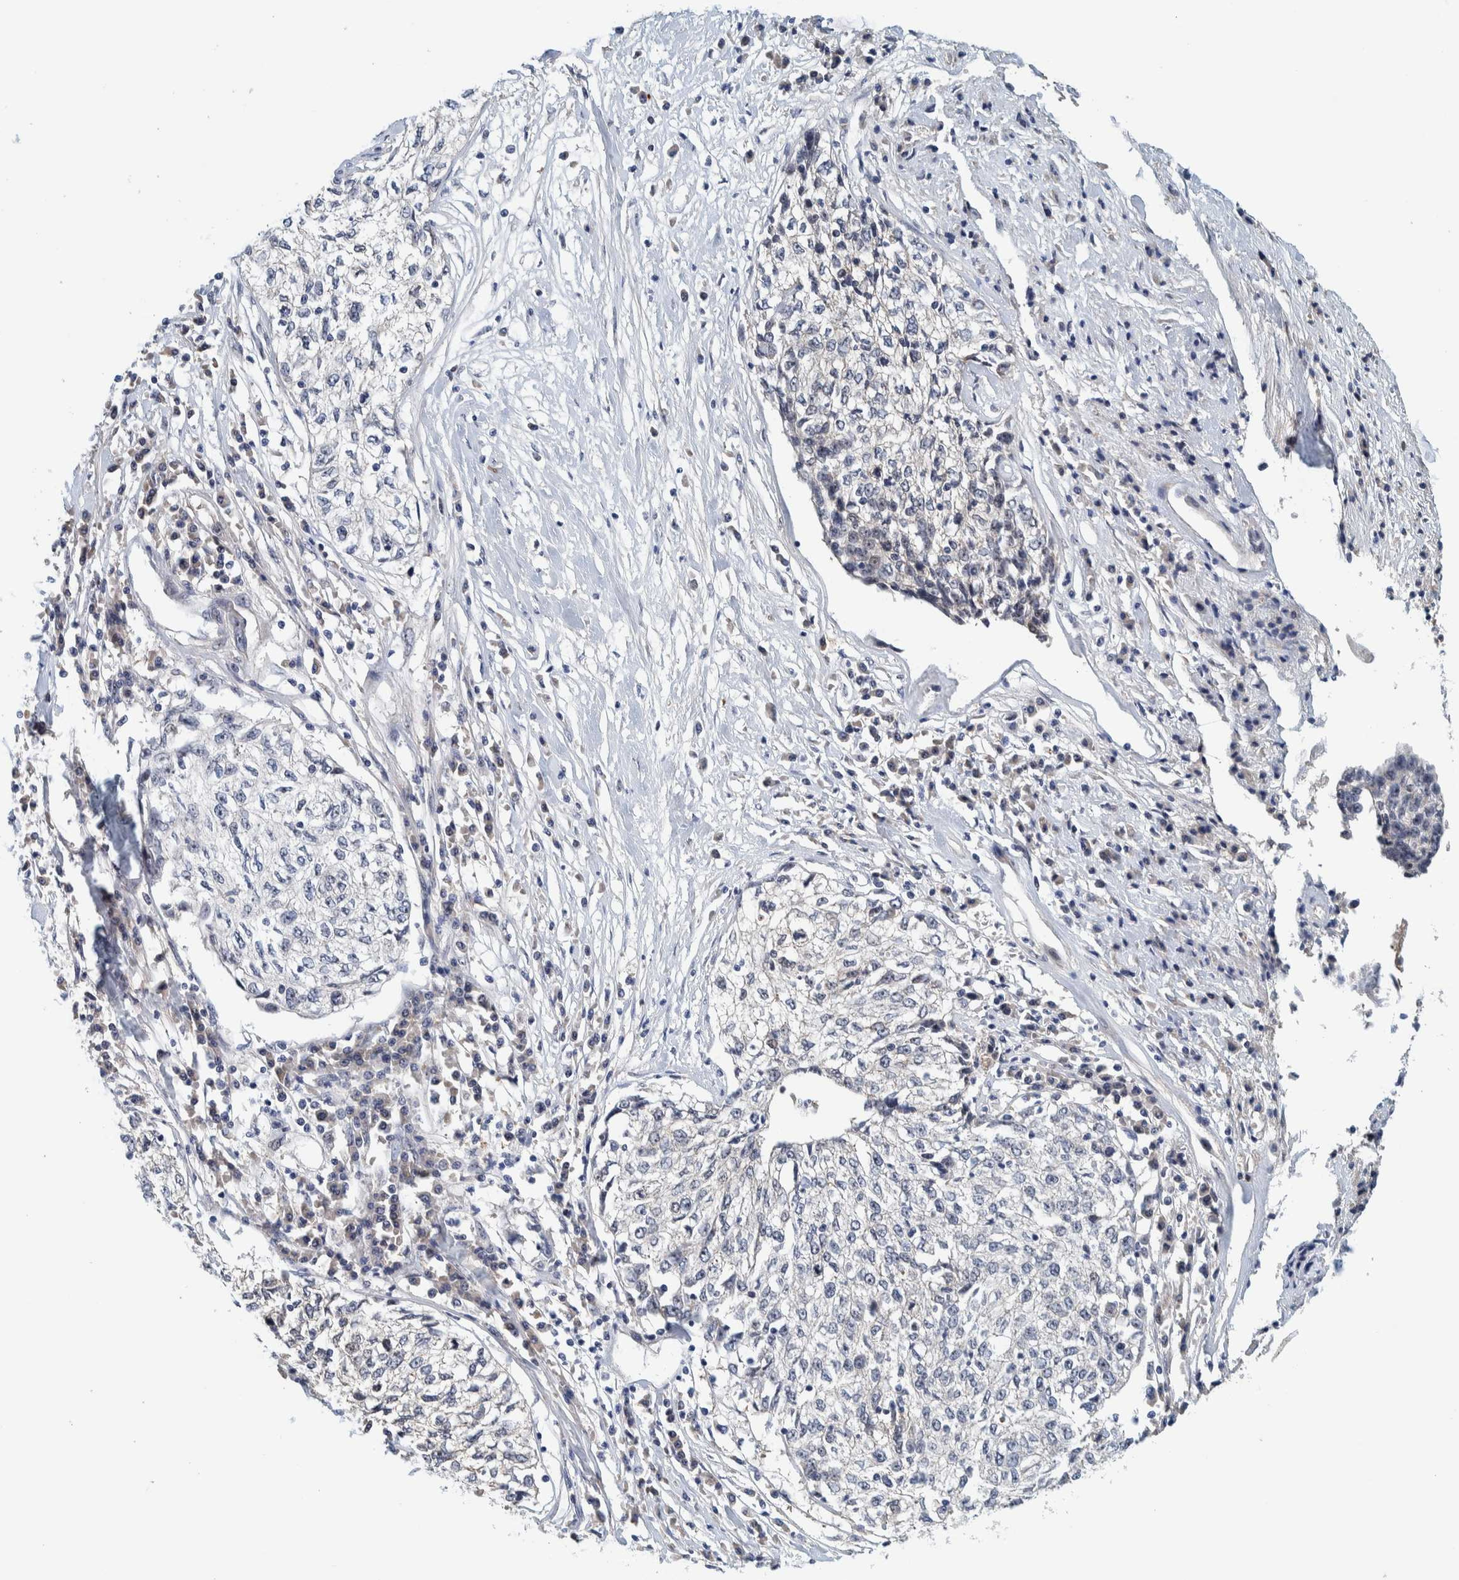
{"staining": {"intensity": "negative", "quantity": "none", "location": "none"}, "tissue": "cervical cancer", "cell_type": "Tumor cells", "image_type": "cancer", "snomed": [{"axis": "morphology", "description": "Squamous cell carcinoma, NOS"}, {"axis": "topography", "description": "Cervix"}], "caption": "Tumor cells are negative for brown protein staining in squamous cell carcinoma (cervical). (Stains: DAB (3,3'-diaminobenzidine) IHC with hematoxylin counter stain, Microscopy: brightfield microscopy at high magnification).", "gene": "NOL11", "patient": {"sex": "female", "age": 57}}